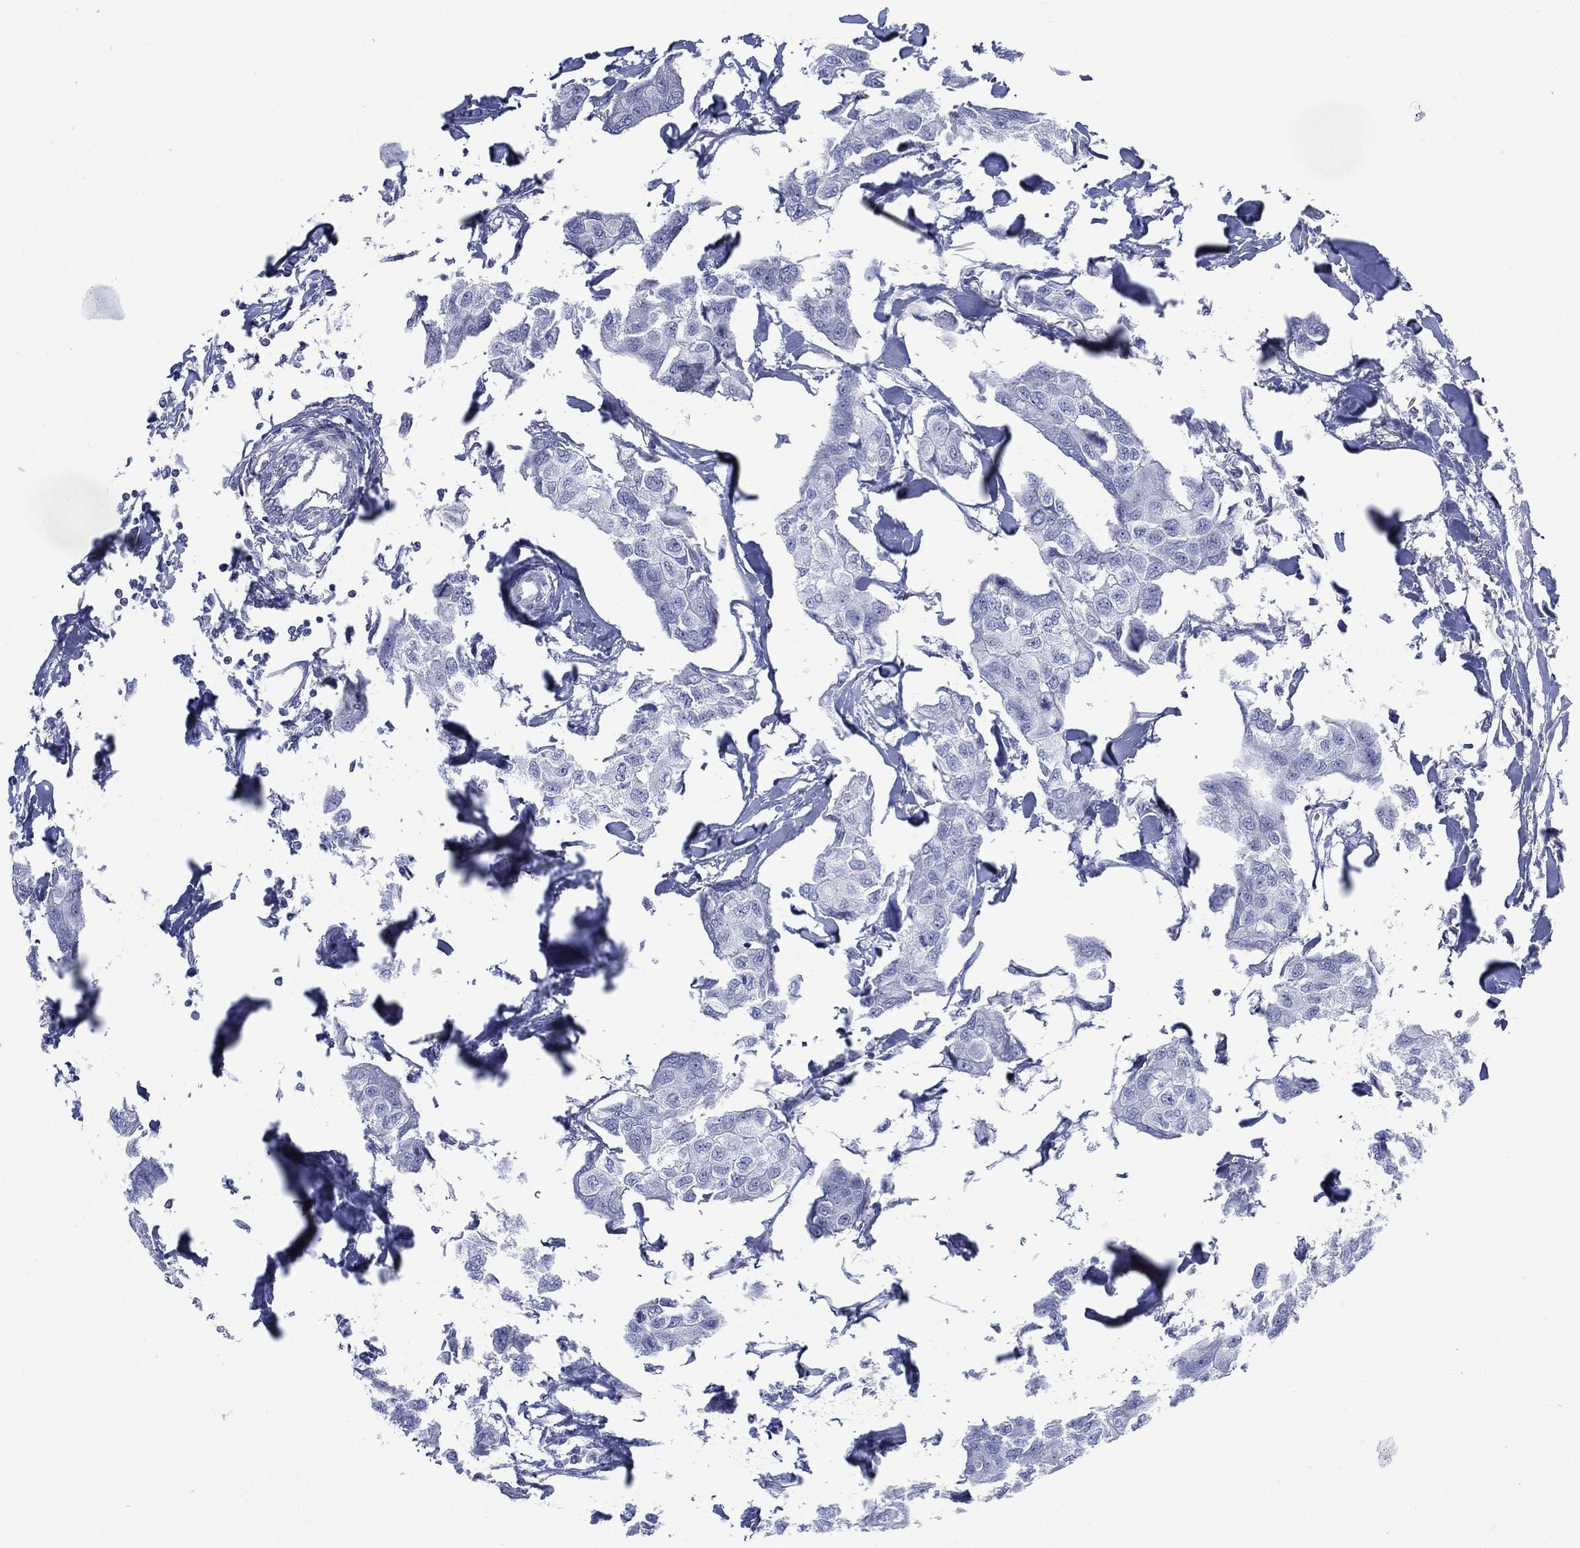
{"staining": {"intensity": "negative", "quantity": "none", "location": "none"}, "tissue": "breast cancer", "cell_type": "Tumor cells", "image_type": "cancer", "snomed": [{"axis": "morphology", "description": "Duct carcinoma"}, {"axis": "topography", "description": "Breast"}], "caption": "Immunohistochemistry (IHC) photomicrograph of infiltrating ductal carcinoma (breast) stained for a protein (brown), which displays no expression in tumor cells.", "gene": "TMEM247", "patient": {"sex": "female", "age": 80}}